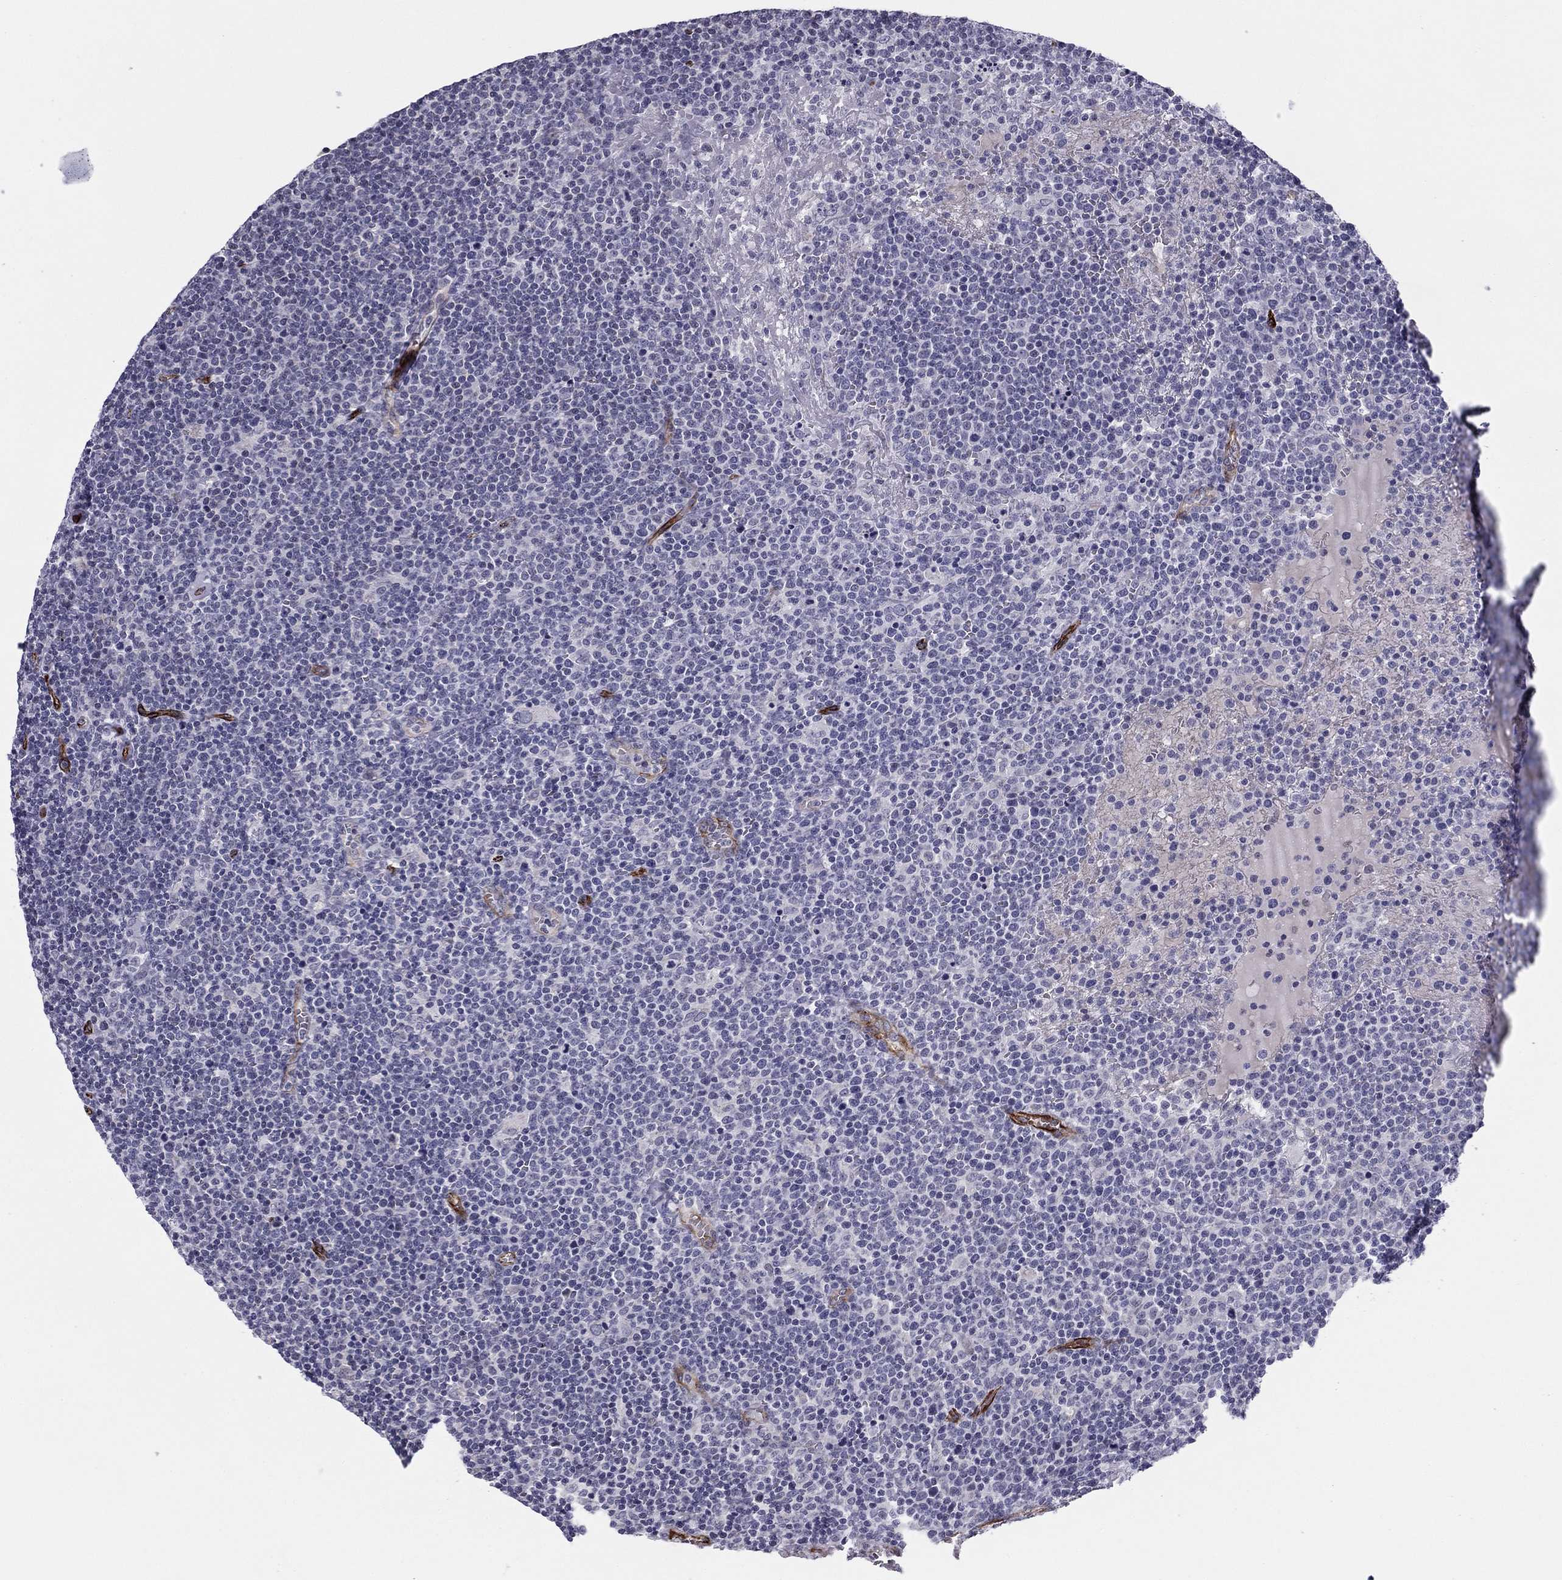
{"staining": {"intensity": "negative", "quantity": "none", "location": "none"}, "tissue": "lymphoma", "cell_type": "Tumor cells", "image_type": "cancer", "snomed": [{"axis": "morphology", "description": "Malignant lymphoma, non-Hodgkin's type, High grade"}, {"axis": "topography", "description": "Lymph node"}], "caption": "IHC of high-grade malignant lymphoma, non-Hodgkin's type shows no positivity in tumor cells. (DAB IHC with hematoxylin counter stain).", "gene": "ANKS4B", "patient": {"sex": "male", "age": 61}}